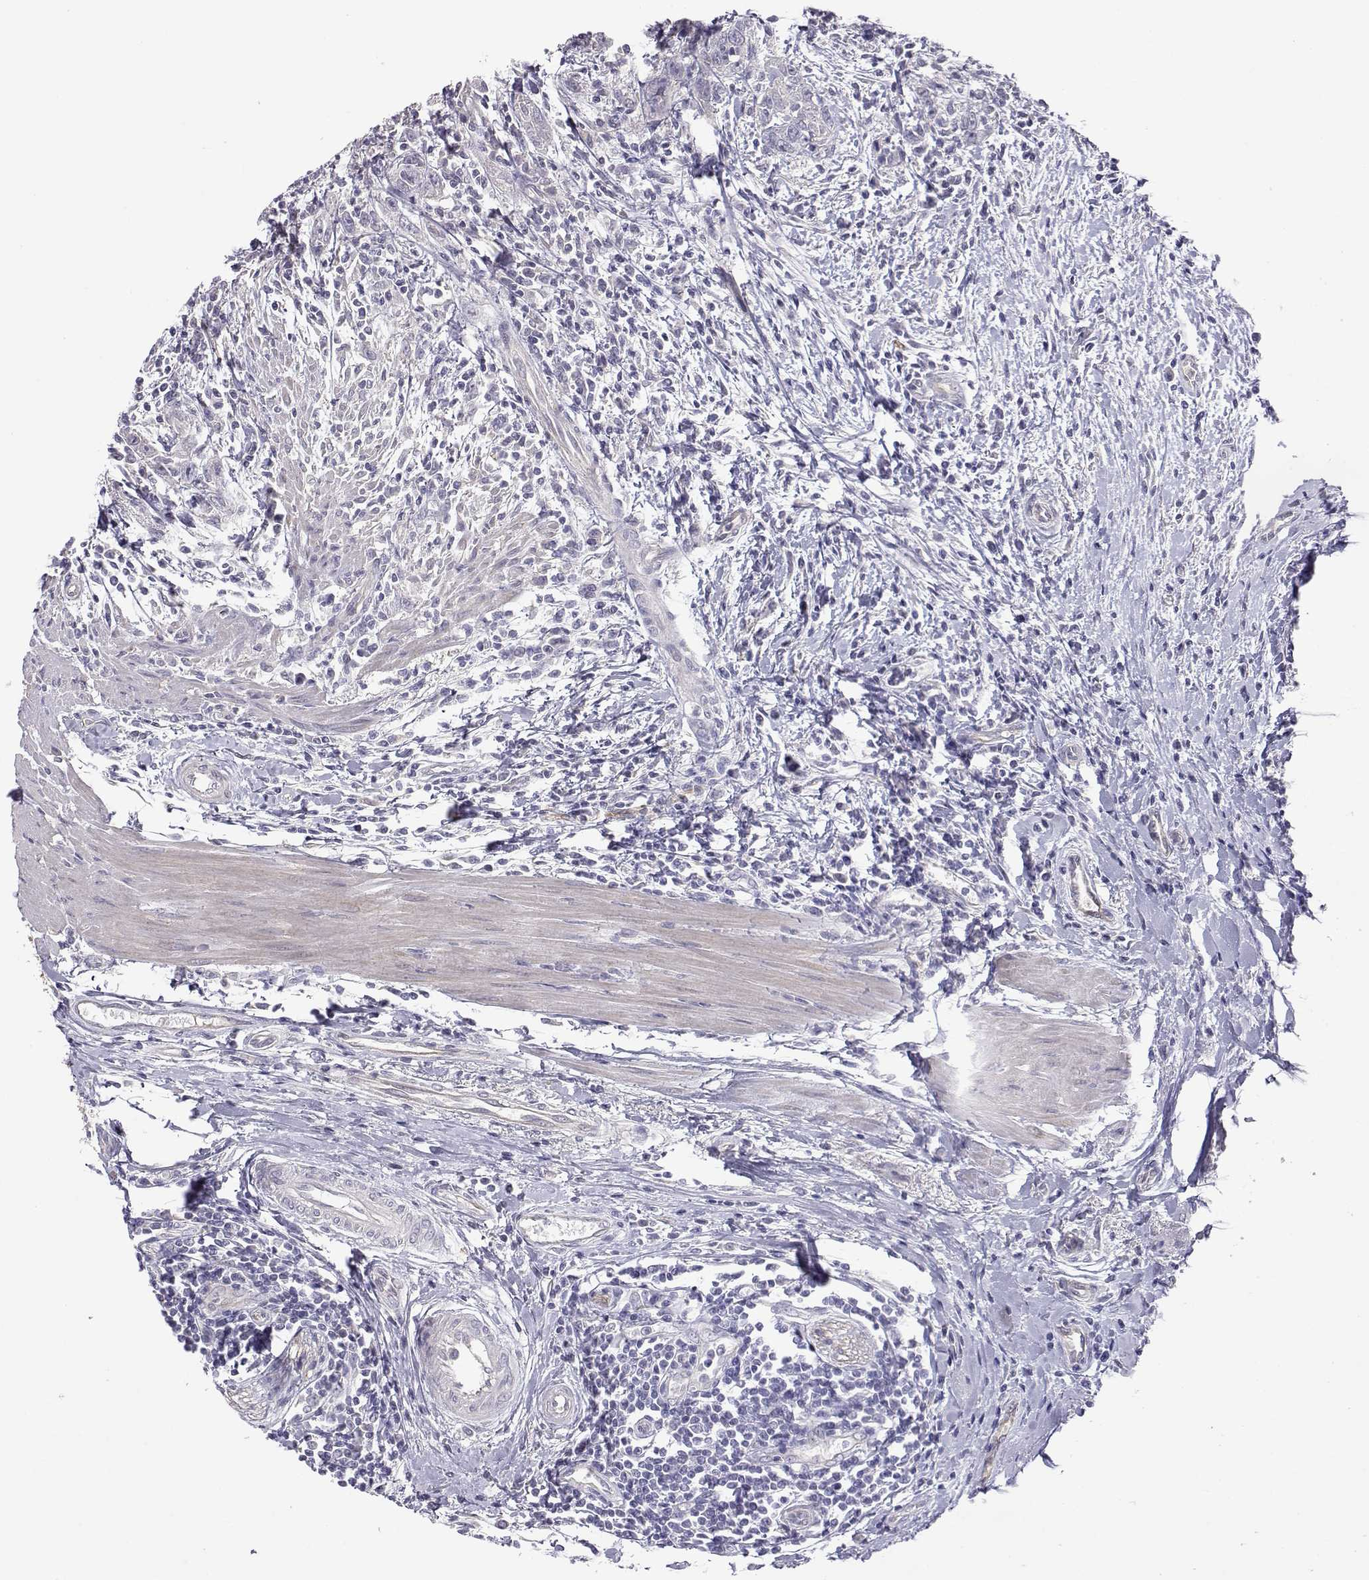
{"staining": {"intensity": "negative", "quantity": "none", "location": "none"}, "tissue": "urothelial cancer", "cell_type": "Tumor cells", "image_type": "cancer", "snomed": [{"axis": "morphology", "description": "Urothelial carcinoma, High grade"}, {"axis": "topography", "description": "Urinary bladder"}], "caption": "Immunohistochemistry image of neoplastic tissue: urothelial carcinoma (high-grade) stained with DAB reveals no significant protein expression in tumor cells.", "gene": "NCAM2", "patient": {"sex": "male", "age": 83}}